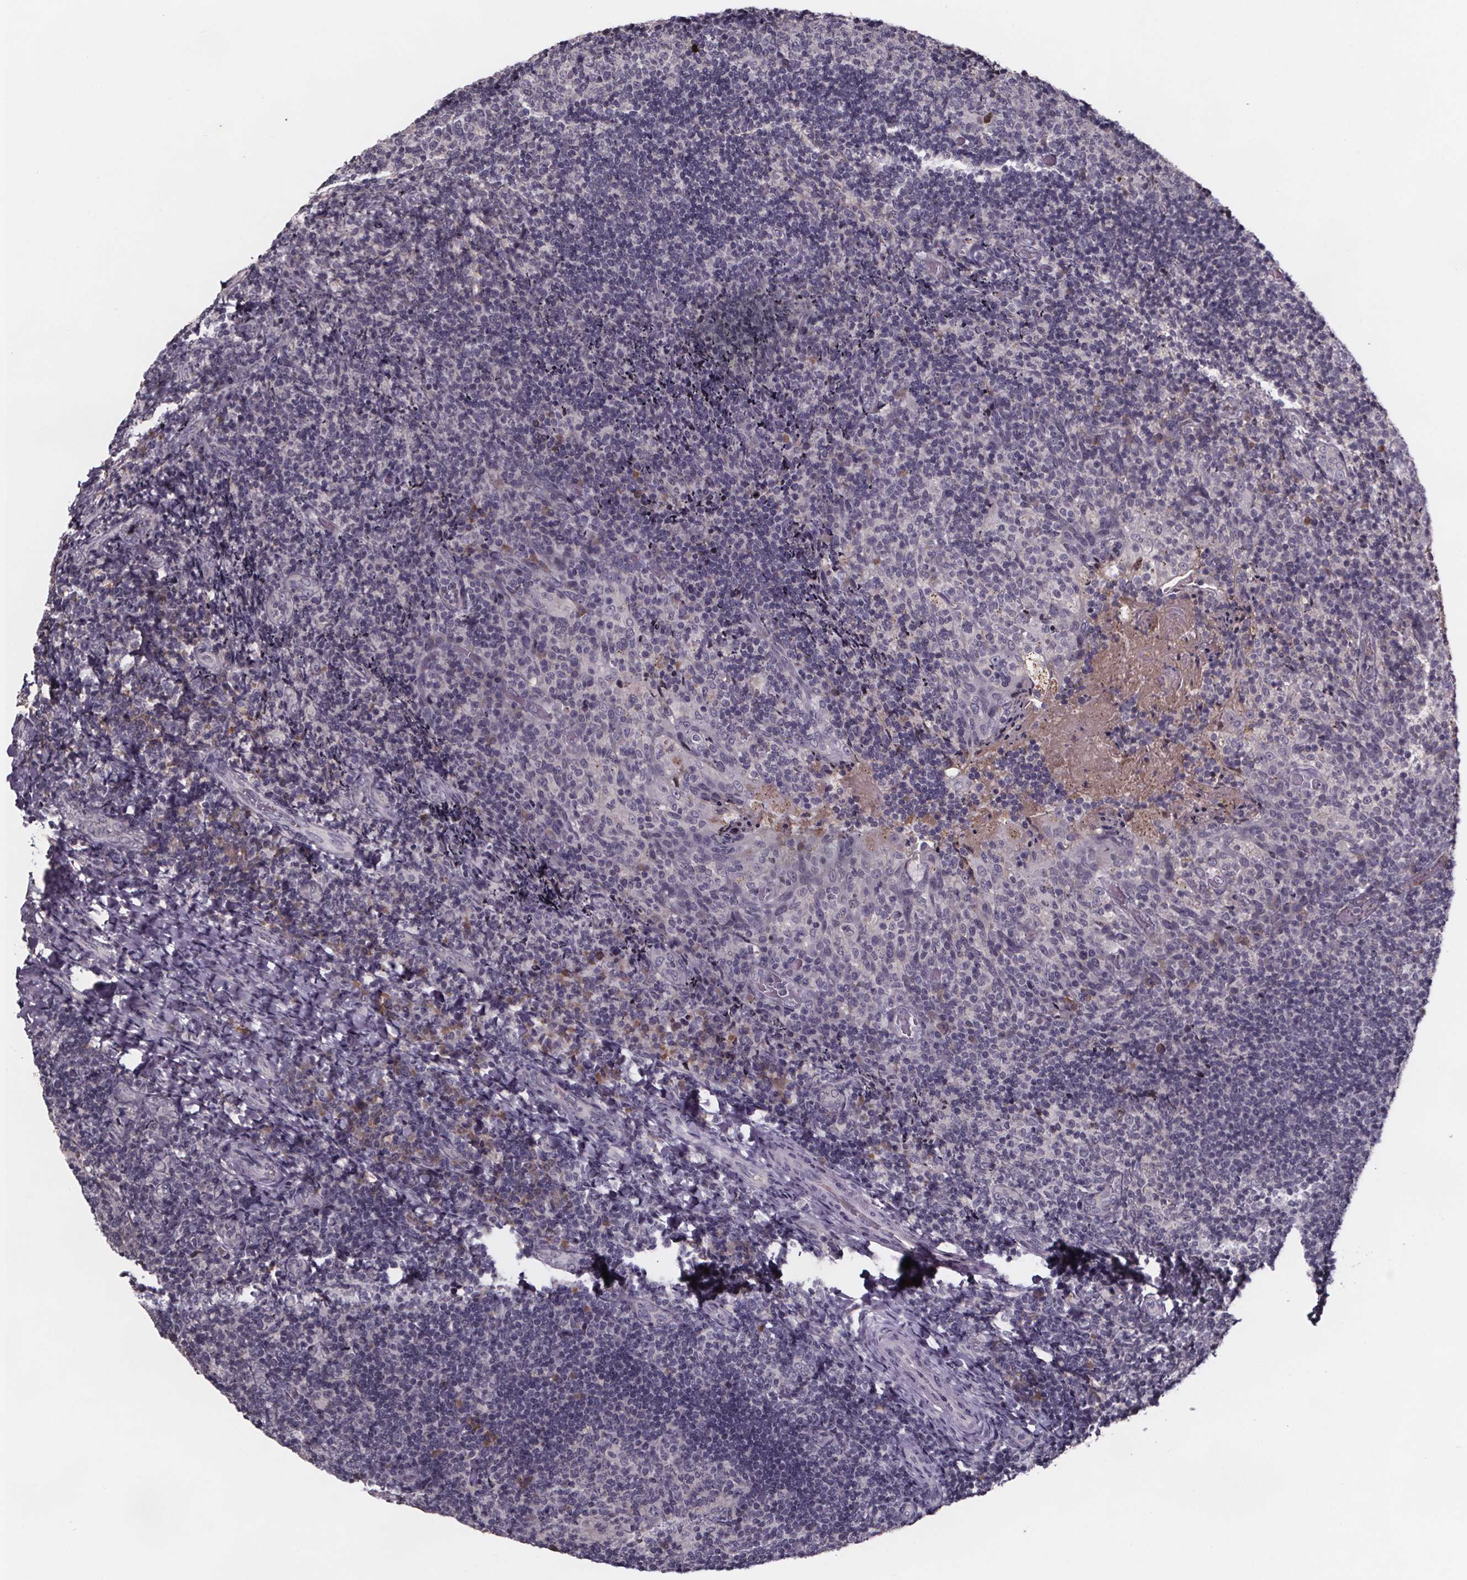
{"staining": {"intensity": "negative", "quantity": "none", "location": "none"}, "tissue": "tonsil", "cell_type": "Germinal center cells", "image_type": "normal", "snomed": [{"axis": "morphology", "description": "Normal tissue, NOS"}, {"axis": "topography", "description": "Tonsil"}], "caption": "Immunohistochemistry photomicrograph of benign tonsil stained for a protein (brown), which reveals no positivity in germinal center cells. (Immunohistochemistry (ihc), brightfield microscopy, high magnification).", "gene": "NPHP4", "patient": {"sex": "female", "age": 10}}